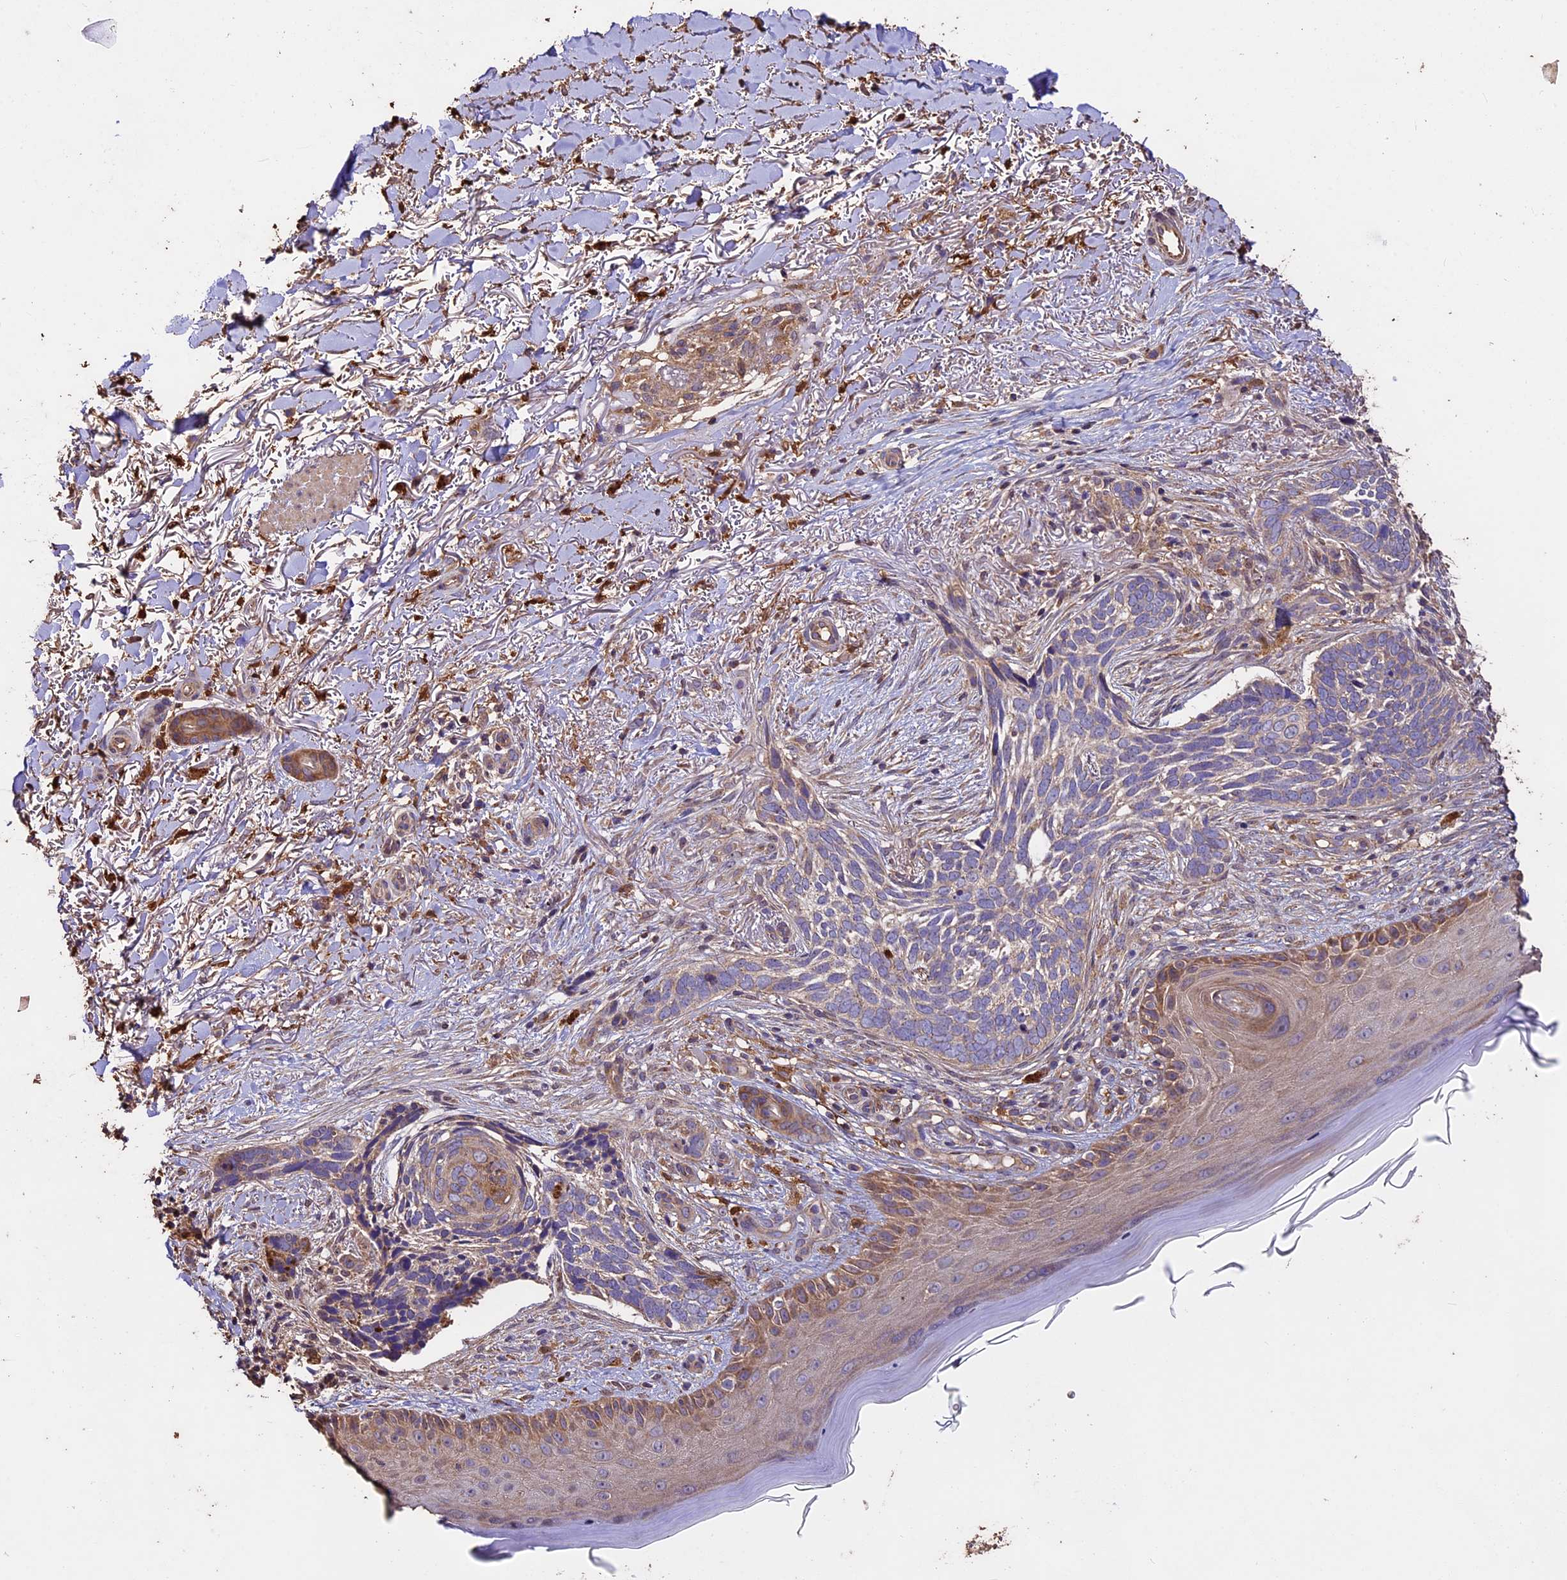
{"staining": {"intensity": "weak", "quantity": "25%-75%", "location": "cytoplasmic/membranous"}, "tissue": "skin cancer", "cell_type": "Tumor cells", "image_type": "cancer", "snomed": [{"axis": "morphology", "description": "Normal tissue, NOS"}, {"axis": "morphology", "description": "Basal cell carcinoma"}, {"axis": "topography", "description": "Skin"}], "caption": "The photomicrograph exhibits a brown stain indicating the presence of a protein in the cytoplasmic/membranous of tumor cells in skin cancer (basal cell carcinoma).", "gene": "CRLF1", "patient": {"sex": "female", "age": 67}}